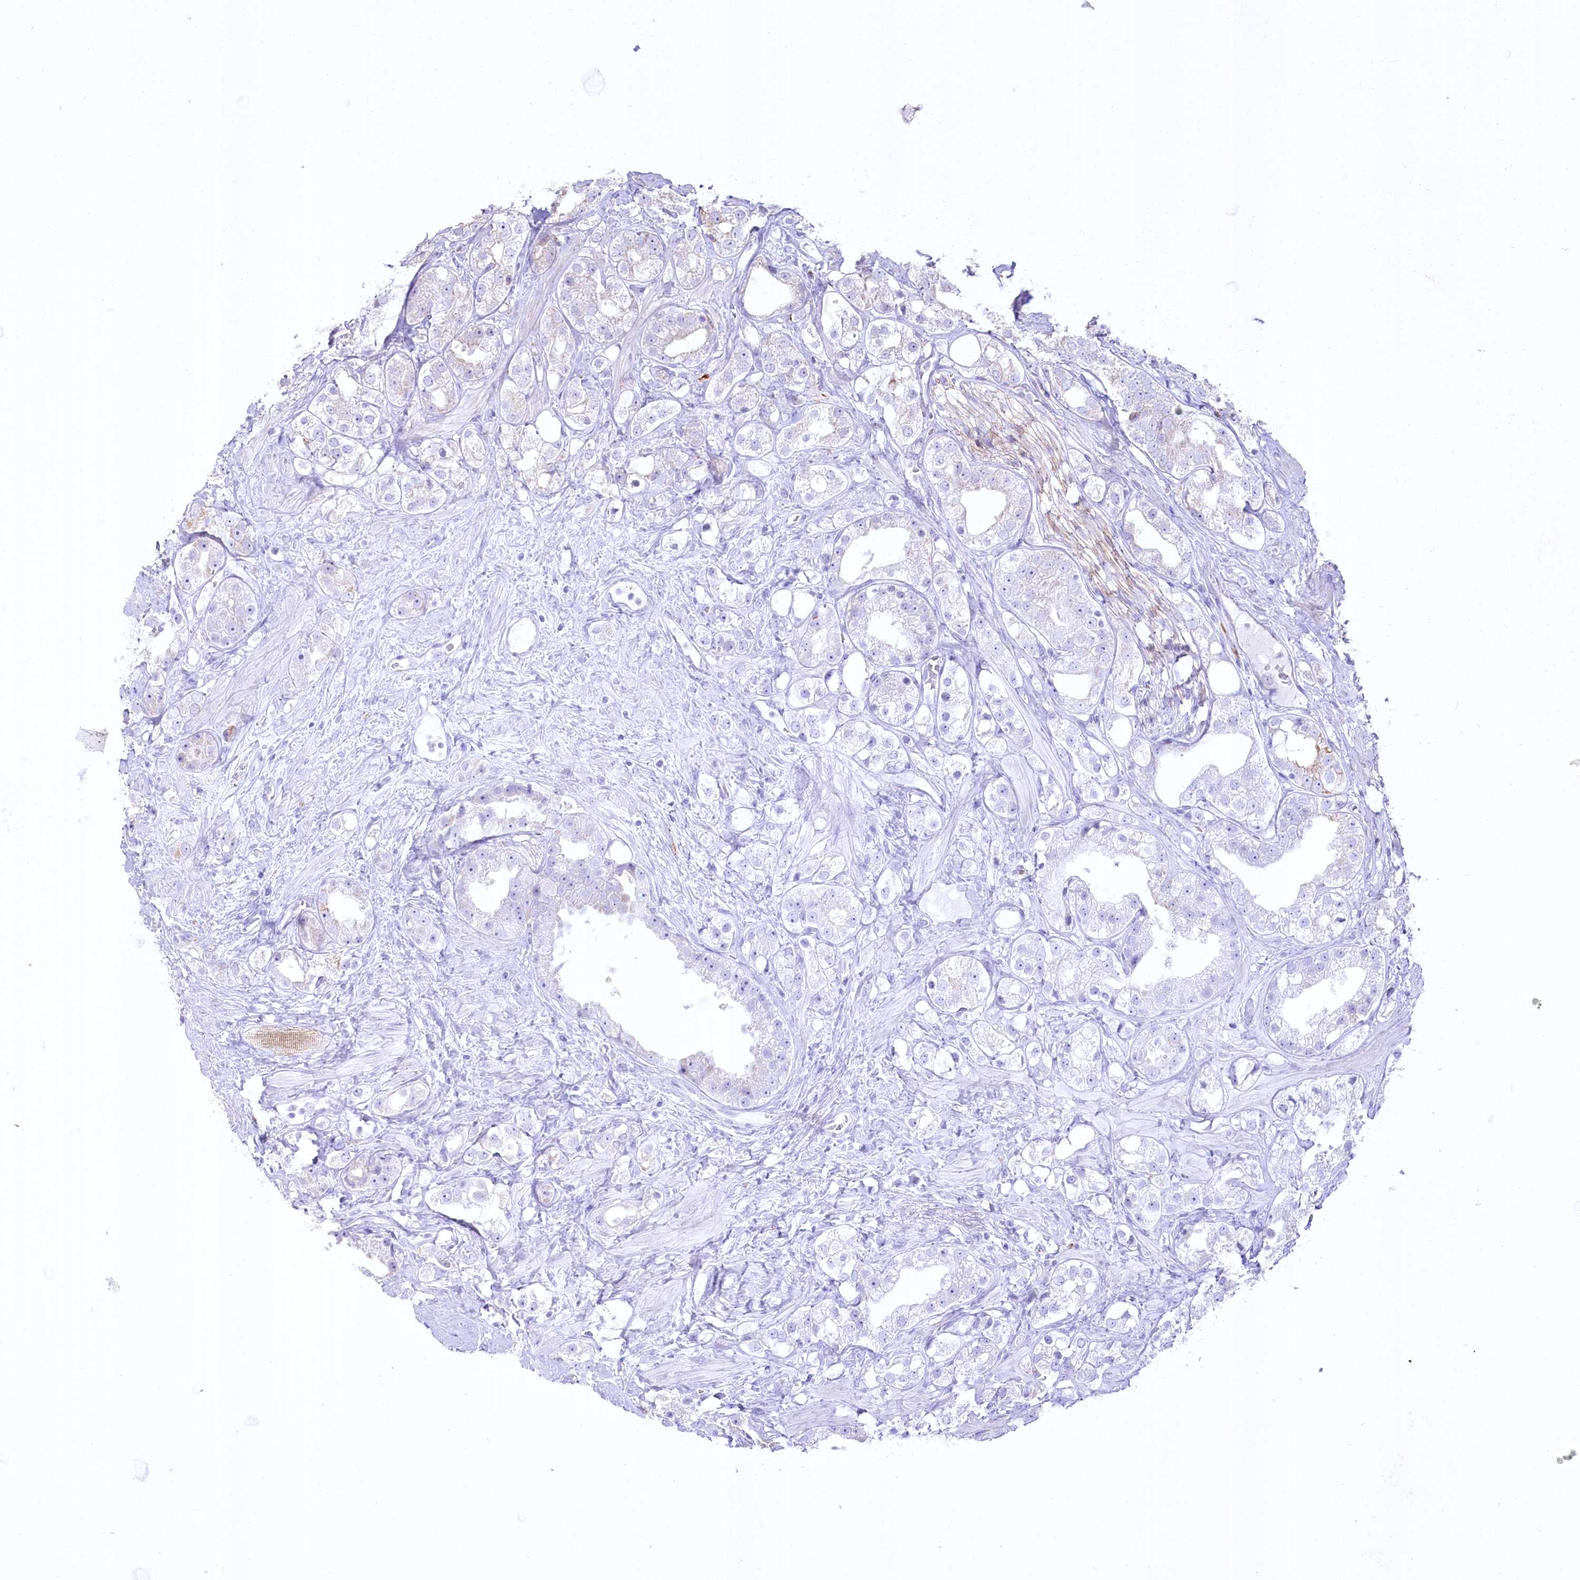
{"staining": {"intensity": "negative", "quantity": "none", "location": "none"}, "tissue": "prostate cancer", "cell_type": "Tumor cells", "image_type": "cancer", "snomed": [{"axis": "morphology", "description": "Adenocarcinoma, NOS"}, {"axis": "topography", "description": "Prostate"}], "caption": "Immunohistochemistry (IHC) of prostate adenocarcinoma displays no positivity in tumor cells. Brightfield microscopy of IHC stained with DAB (brown) and hematoxylin (blue), captured at high magnification.", "gene": "CEP164", "patient": {"sex": "male", "age": 79}}